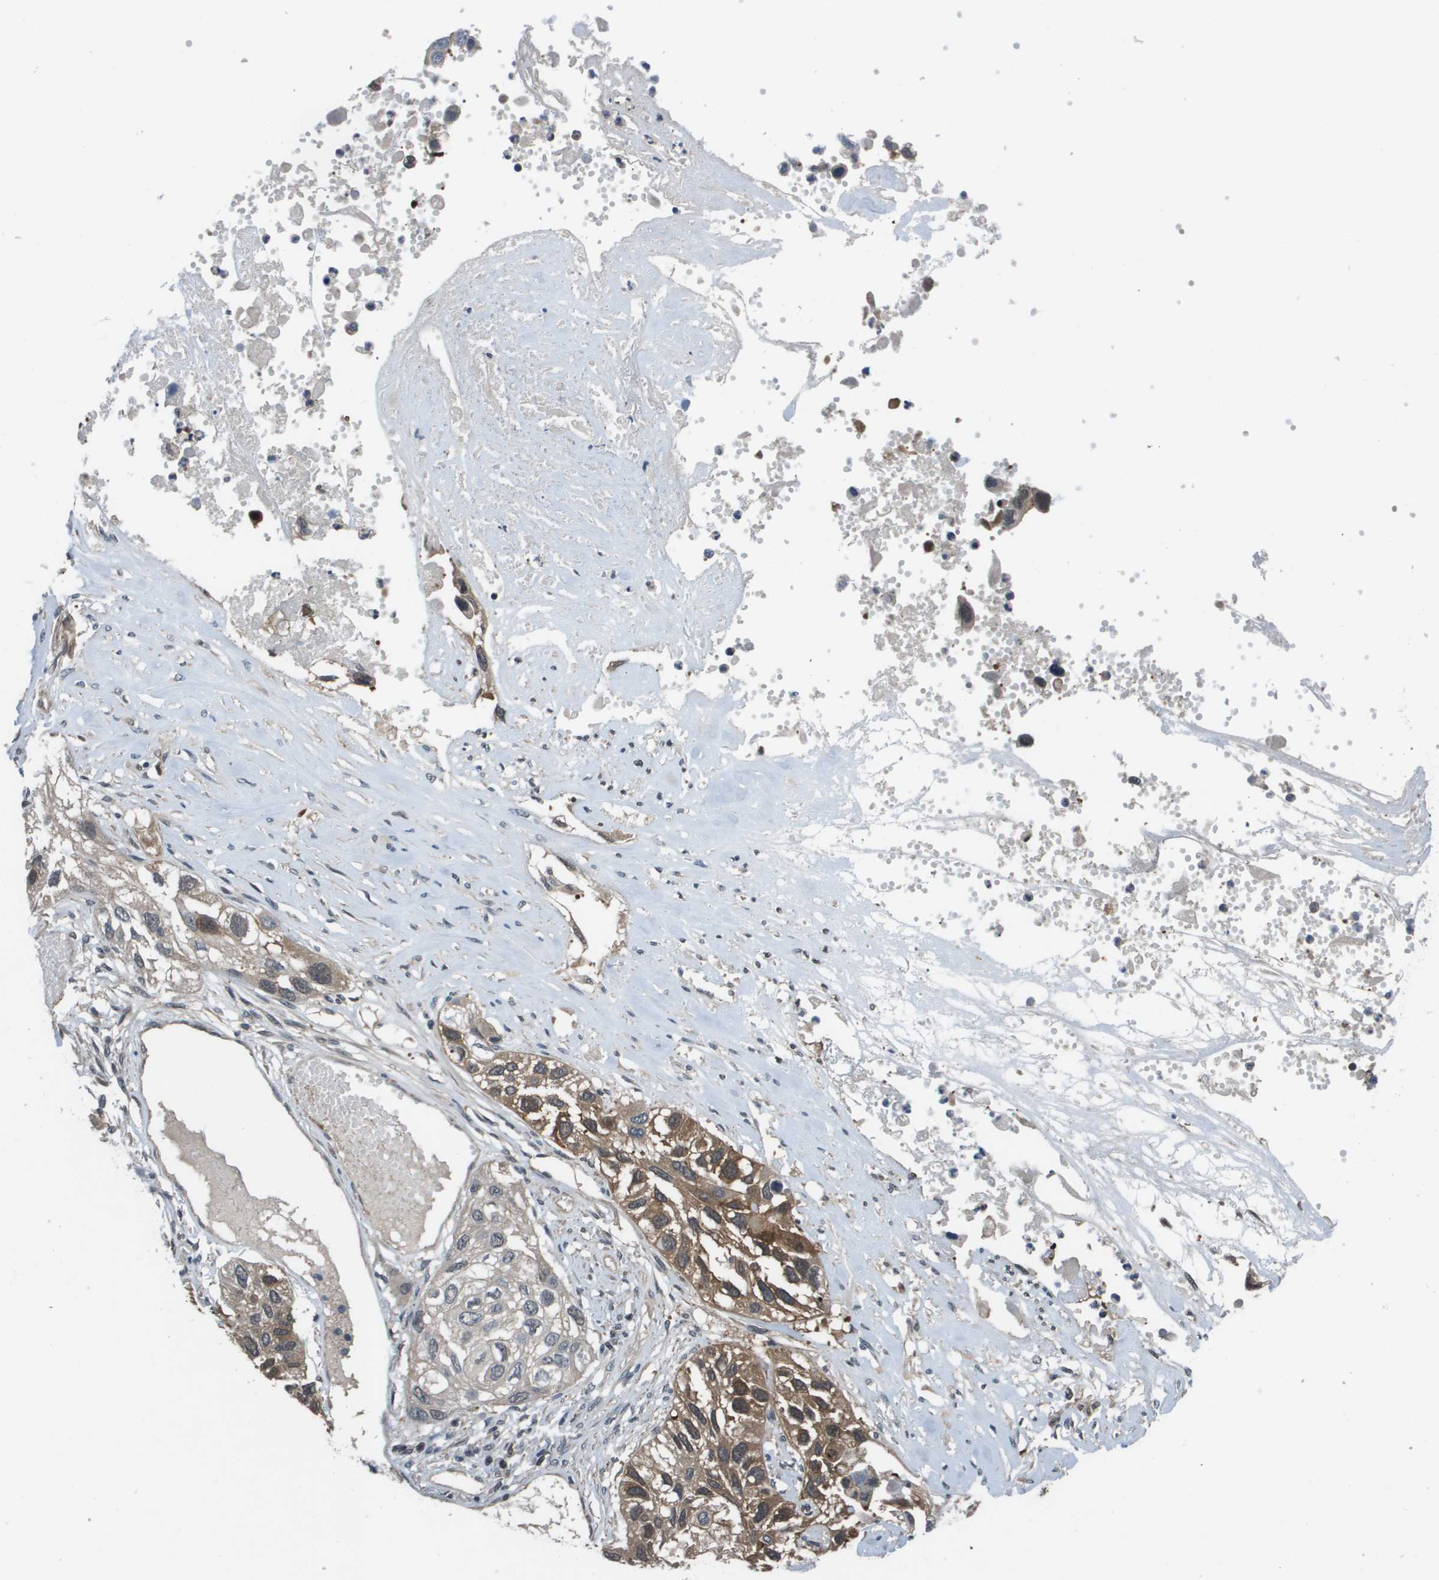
{"staining": {"intensity": "moderate", "quantity": ">75%", "location": "cytoplasmic/membranous"}, "tissue": "lung cancer", "cell_type": "Tumor cells", "image_type": "cancer", "snomed": [{"axis": "morphology", "description": "Squamous cell carcinoma, NOS"}, {"axis": "topography", "description": "Lung"}], "caption": "Squamous cell carcinoma (lung) stained with a protein marker reveals moderate staining in tumor cells.", "gene": "ENPP5", "patient": {"sex": "male", "age": 71}}